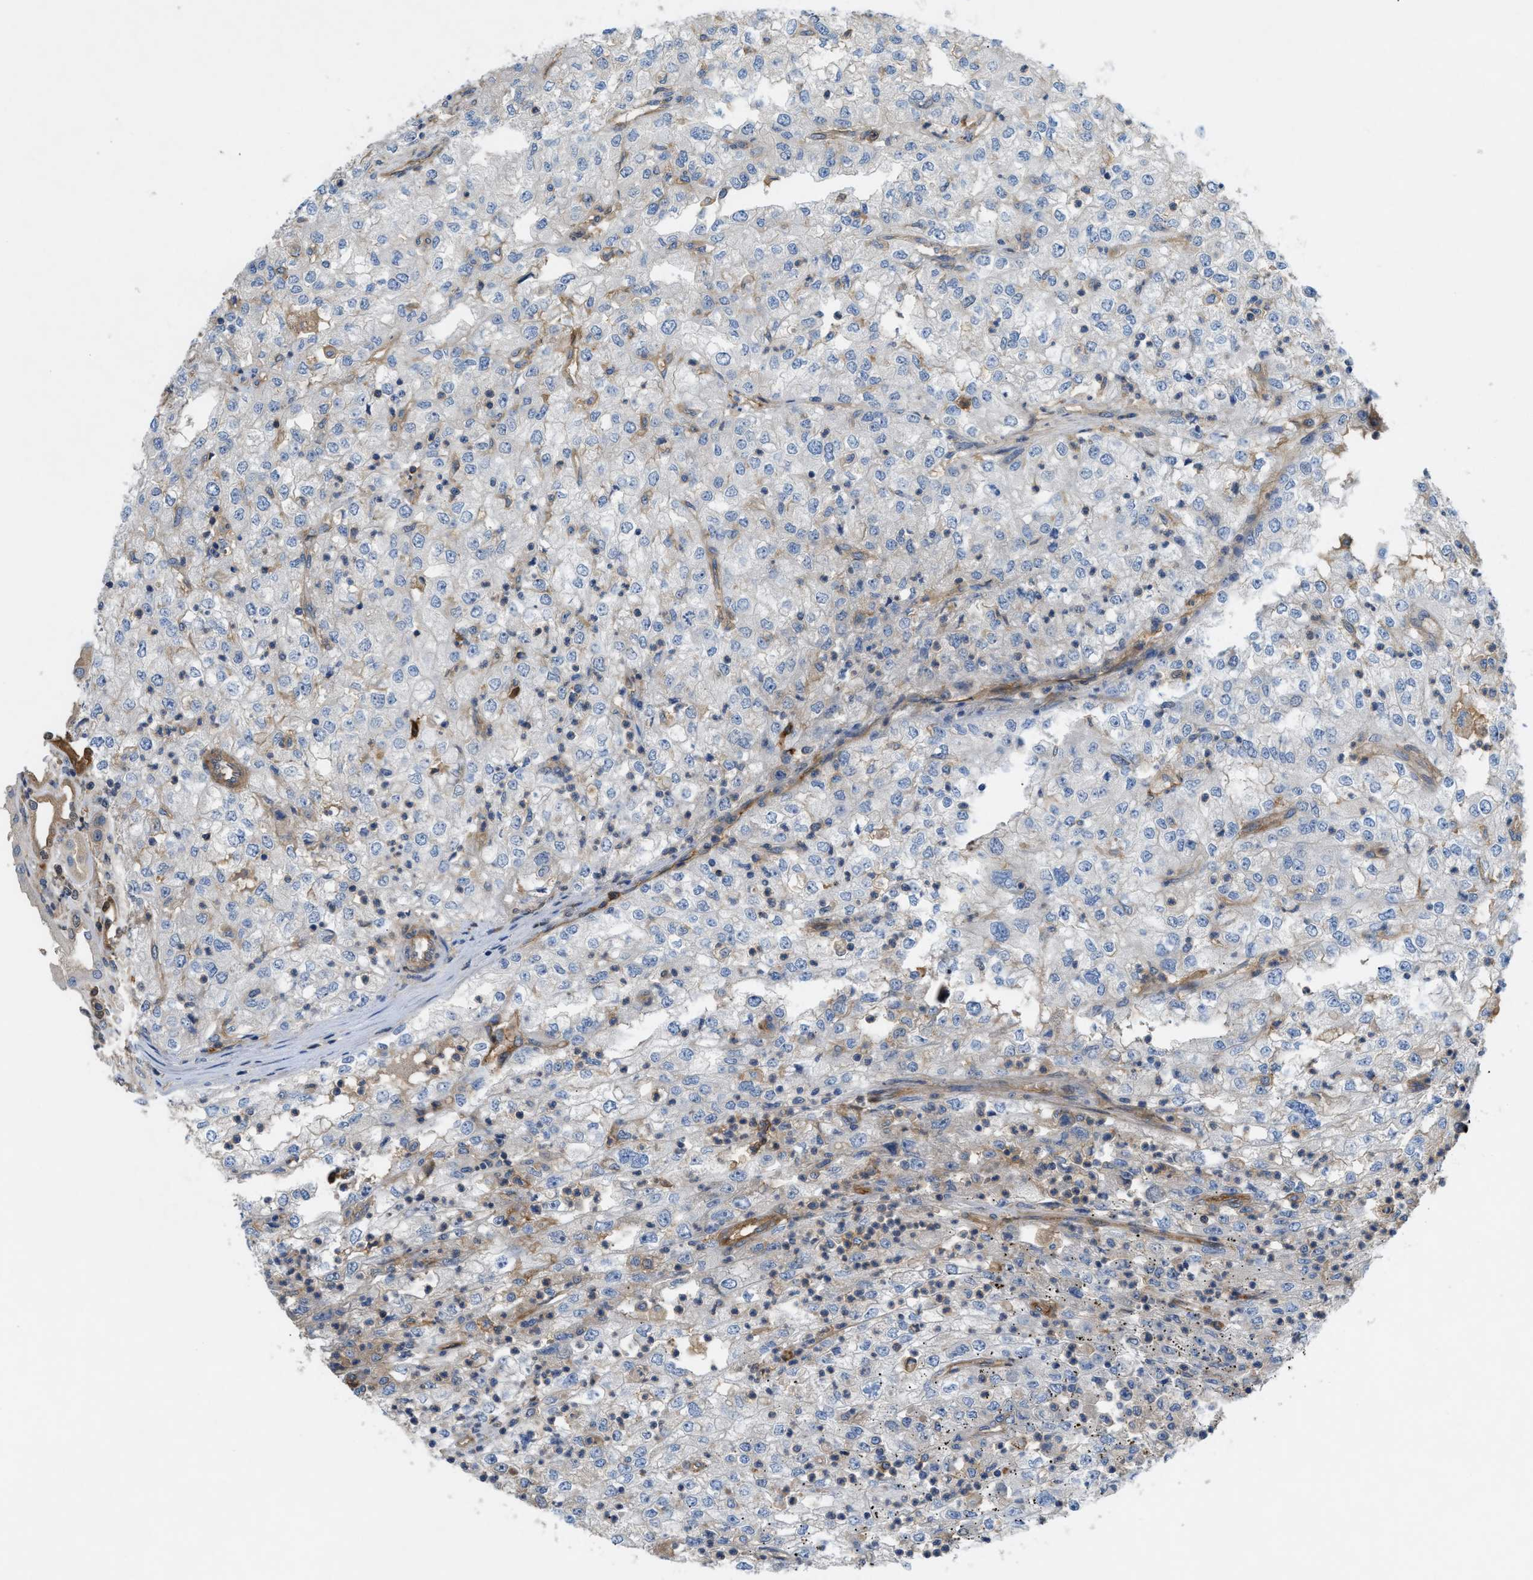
{"staining": {"intensity": "negative", "quantity": "none", "location": "none"}, "tissue": "renal cancer", "cell_type": "Tumor cells", "image_type": "cancer", "snomed": [{"axis": "morphology", "description": "Adenocarcinoma, NOS"}, {"axis": "topography", "description": "Kidney"}], "caption": "This is an IHC photomicrograph of human renal cancer (adenocarcinoma). There is no positivity in tumor cells.", "gene": "TRAK2", "patient": {"sex": "female", "age": 54}}